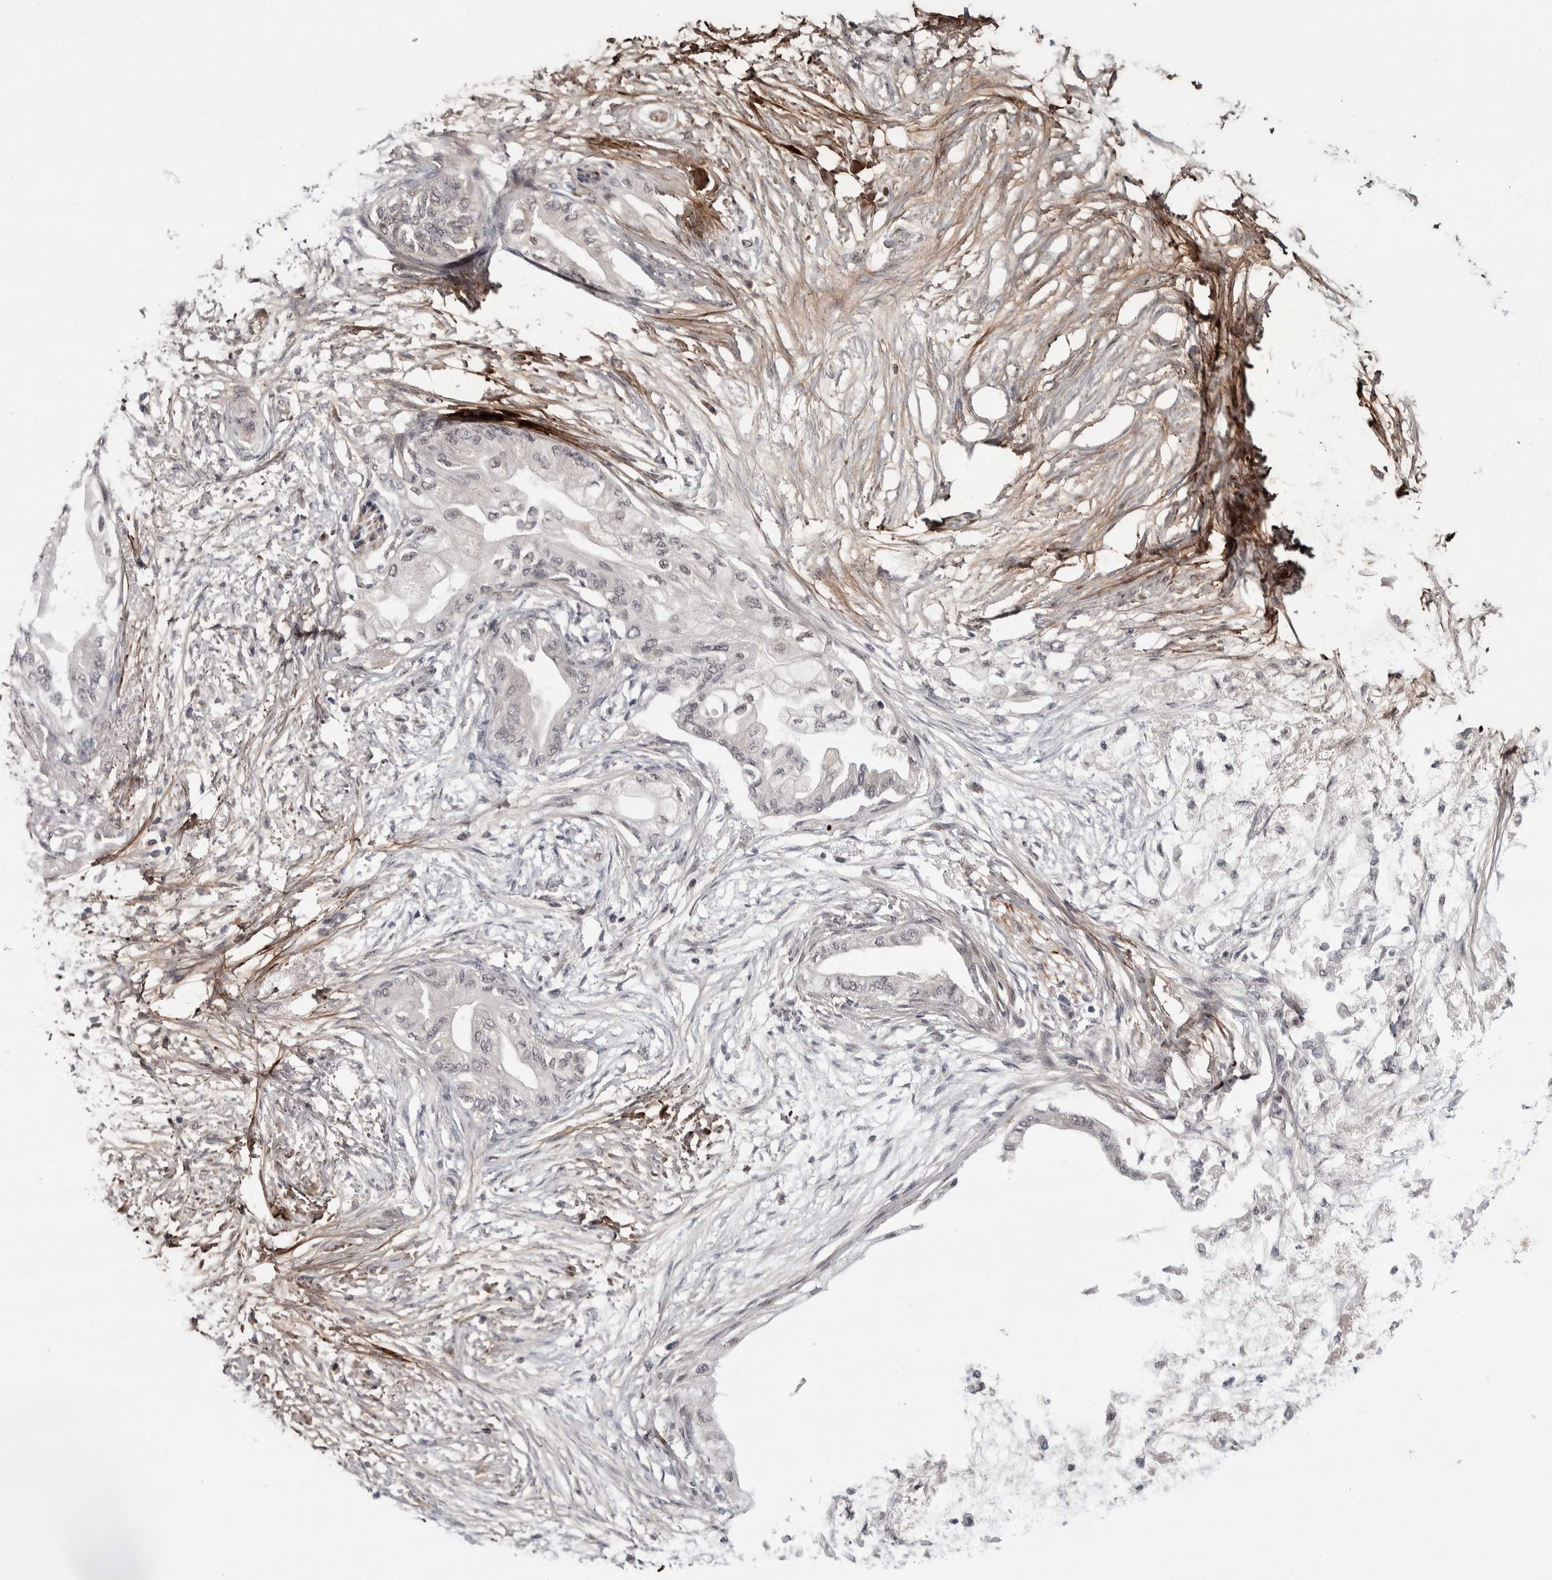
{"staining": {"intensity": "weak", "quantity": "25%-75%", "location": "nuclear"}, "tissue": "pancreatic cancer", "cell_type": "Tumor cells", "image_type": "cancer", "snomed": [{"axis": "morphology", "description": "Normal tissue, NOS"}, {"axis": "morphology", "description": "Adenocarcinoma, NOS"}, {"axis": "topography", "description": "Pancreas"}, {"axis": "topography", "description": "Duodenum"}], "caption": "A low amount of weak nuclear positivity is present in about 25%-75% of tumor cells in pancreatic cancer tissue. (DAB (3,3'-diaminobenzidine) IHC with brightfield microscopy, high magnification).", "gene": "ASPN", "patient": {"sex": "female", "age": 60}}